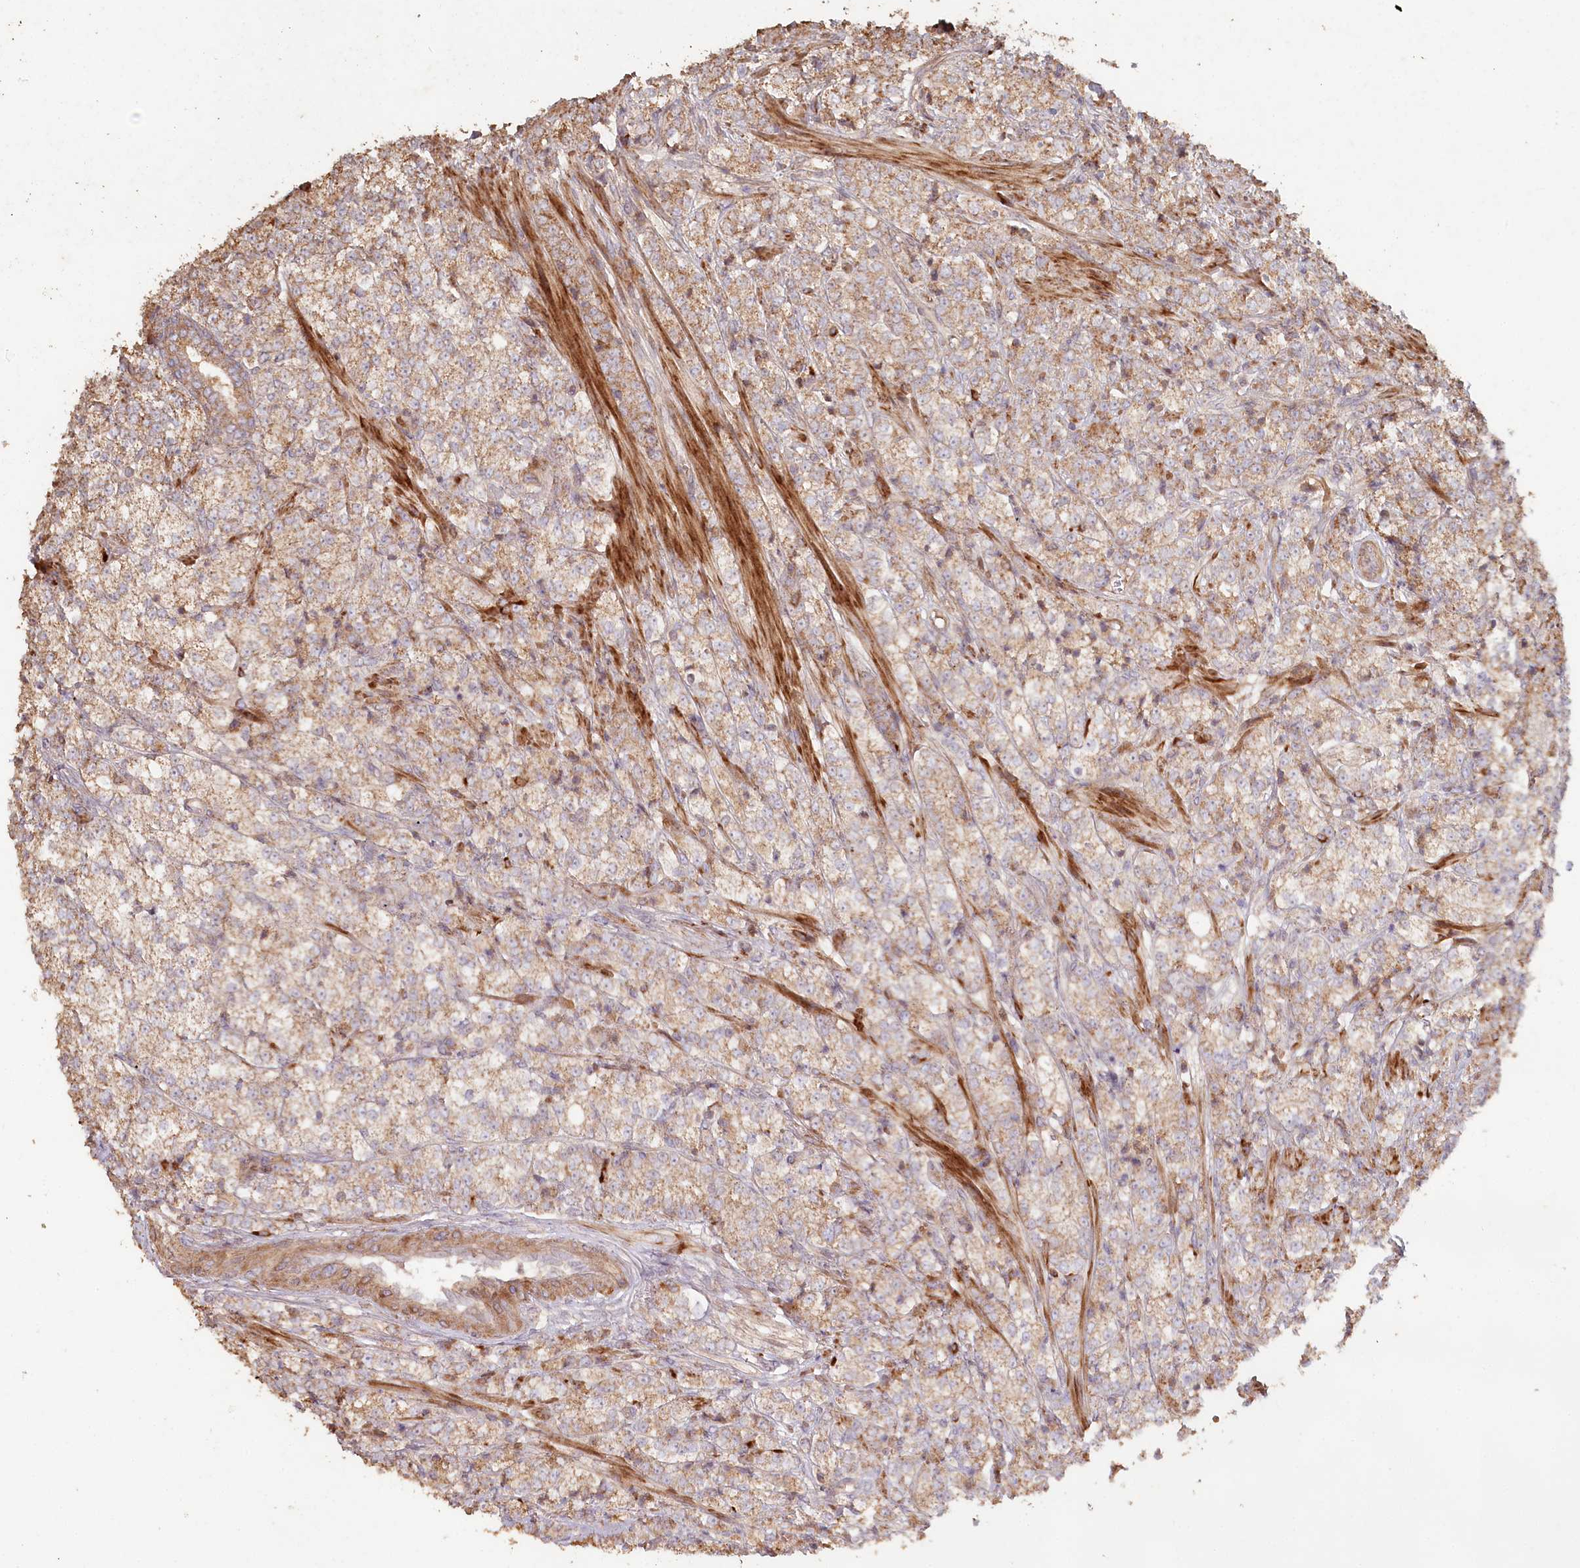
{"staining": {"intensity": "moderate", "quantity": ">75%", "location": "cytoplasmic/membranous"}, "tissue": "prostate cancer", "cell_type": "Tumor cells", "image_type": "cancer", "snomed": [{"axis": "morphology", "description": "Adenocarcinoma, High grade"}, {"axis": "topography", "description": "Prostate"}], "caption": "A high-resolution photomicrograph shows immunohistochemistry staining of prostate cancer, which demonstrates moderate cytoplasmic/membranous positivity in about >75% of tumor cells. (DAB = brown stain, brightfield microscopy at high magnification).", "gene": "HAL", "patient": {"sex": "male", "age": 69}}